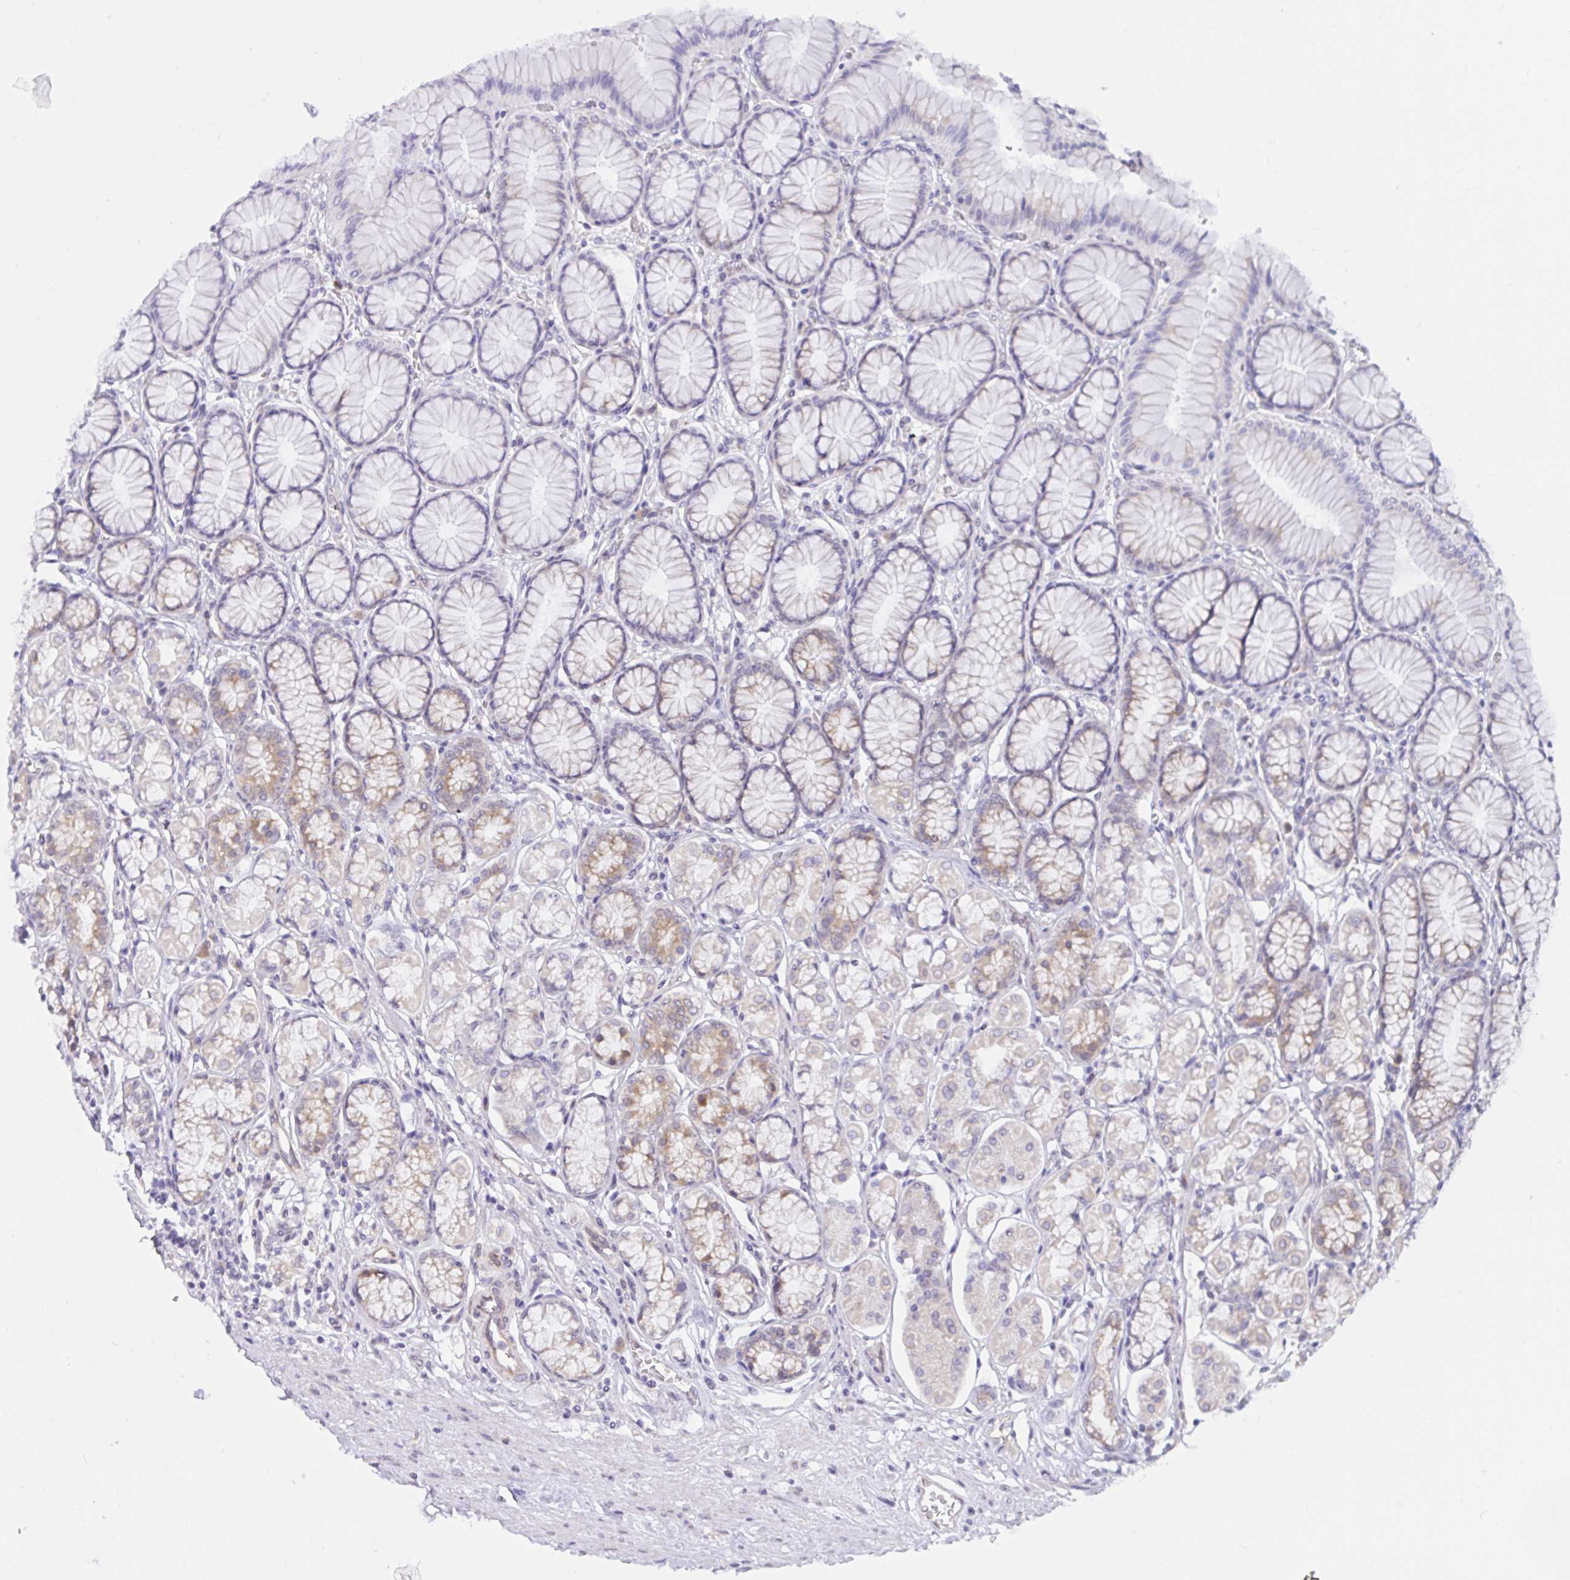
{"staining": {"intensity": "moderate", "quantity": "<25%", "location": "cytoplasmic/membranous"}, "tissue": "stomach", "cell_type": "Glandular cells", "image_type": "normal", "snomed": [{"axis": "morphology", "description": "Normal tissue, NOS"}, {"axis": "topography", "description": "Stomach"}, {"axis": "topography", "description": "Stomach, lower"}], "caption": "This histopathology image displays normal stomach stained with immunohistochemistry (IHC) to label a protein in brown. The cytoplasmic/membranous of glandular cells show moderate positivity for the protein. Nuclei are counter-stained blue.", "gene": "CAMLG", "patient": {"sex": "male", "age": 76}}